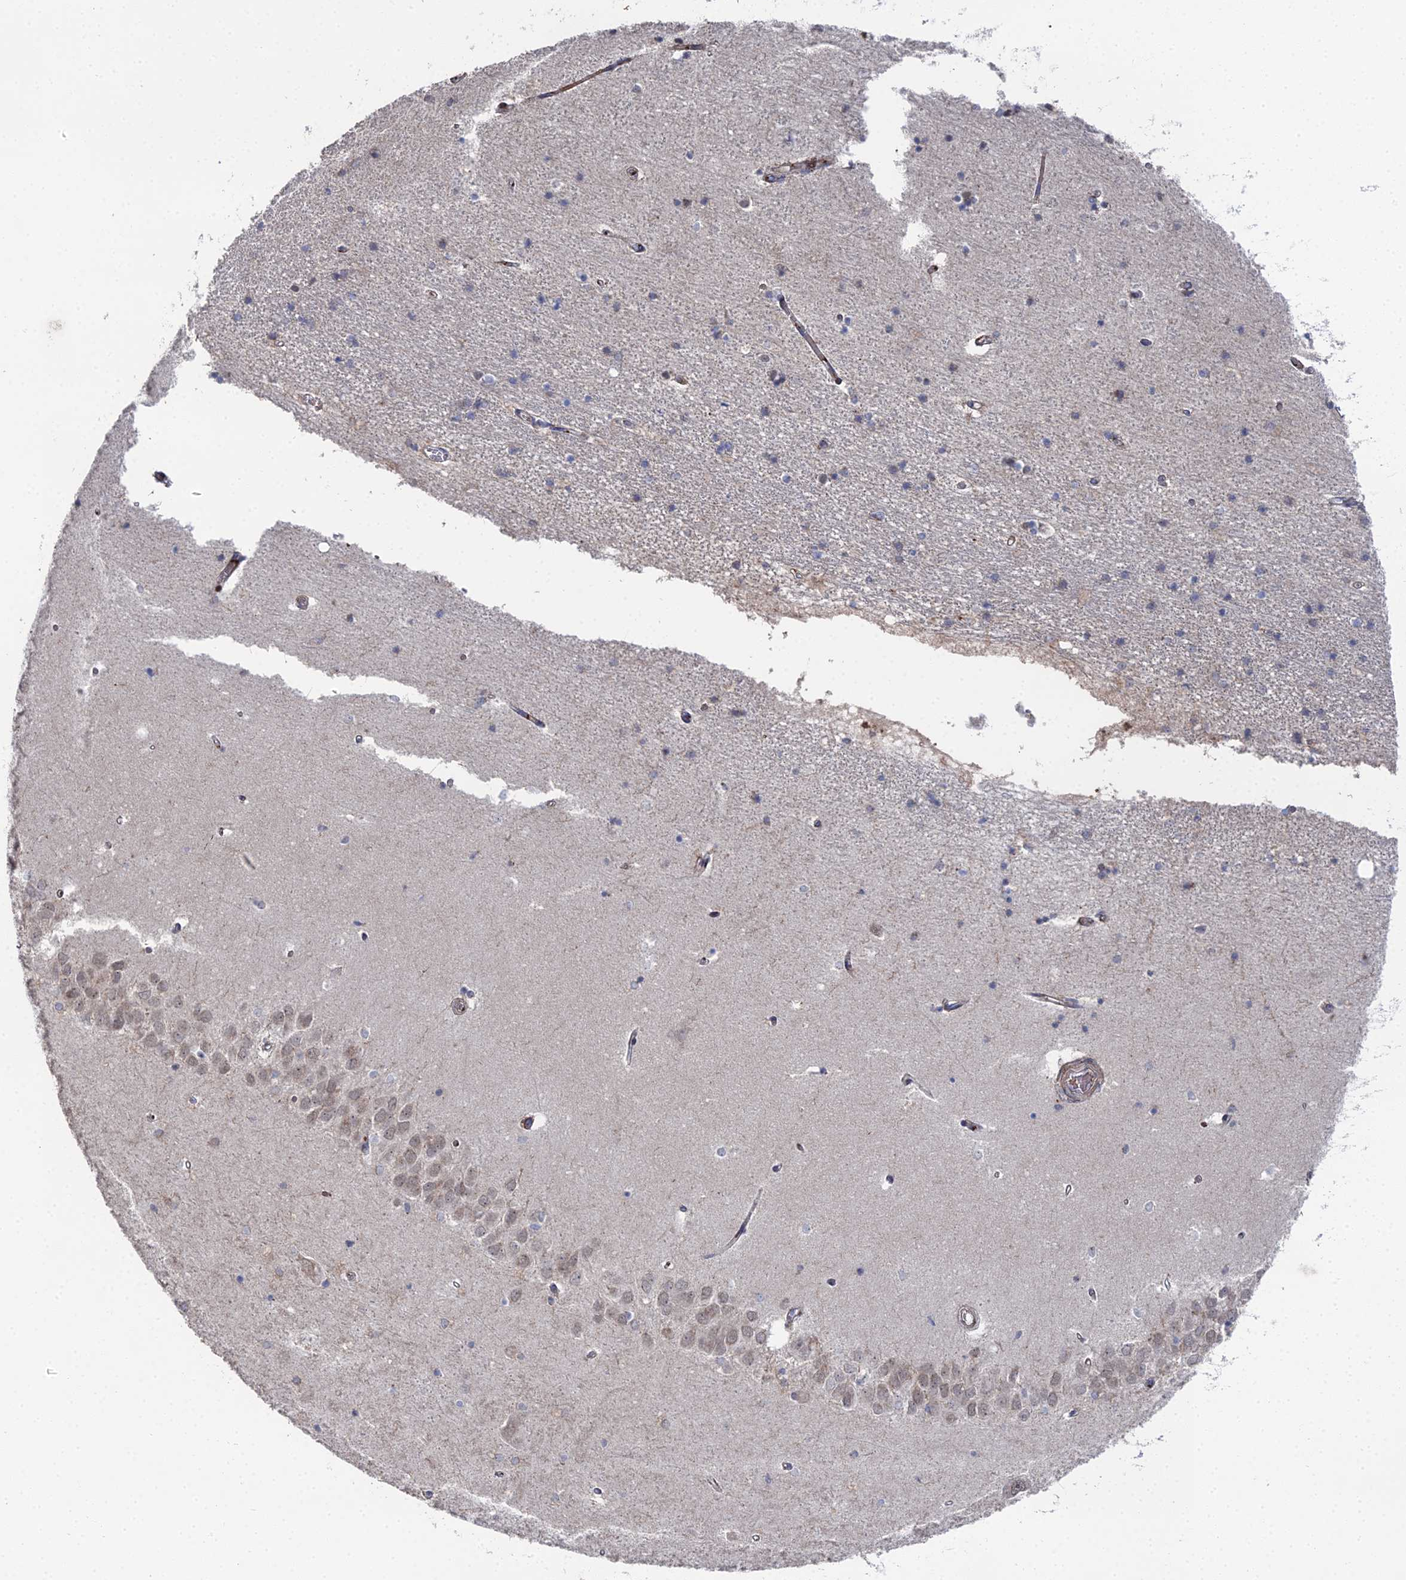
{"staining": {"intensity": "negative", "quantity": "none", "location": "none"}, "tissue": "hippocampus", "cell_type": "Glial cells", "image_type": "normal", "snomed": [{"axis": "morphology", "description": "Normal tissue, NOS"}, {"axis": "topography", "description": "Hippocampus"}], "caption": "Immunohistochemical staining of unremarkable human hippocampus demonstrates no significant expression in glial cells.", "gene": "SGMS1", "patient": {"sex": "male", "age": 45}}